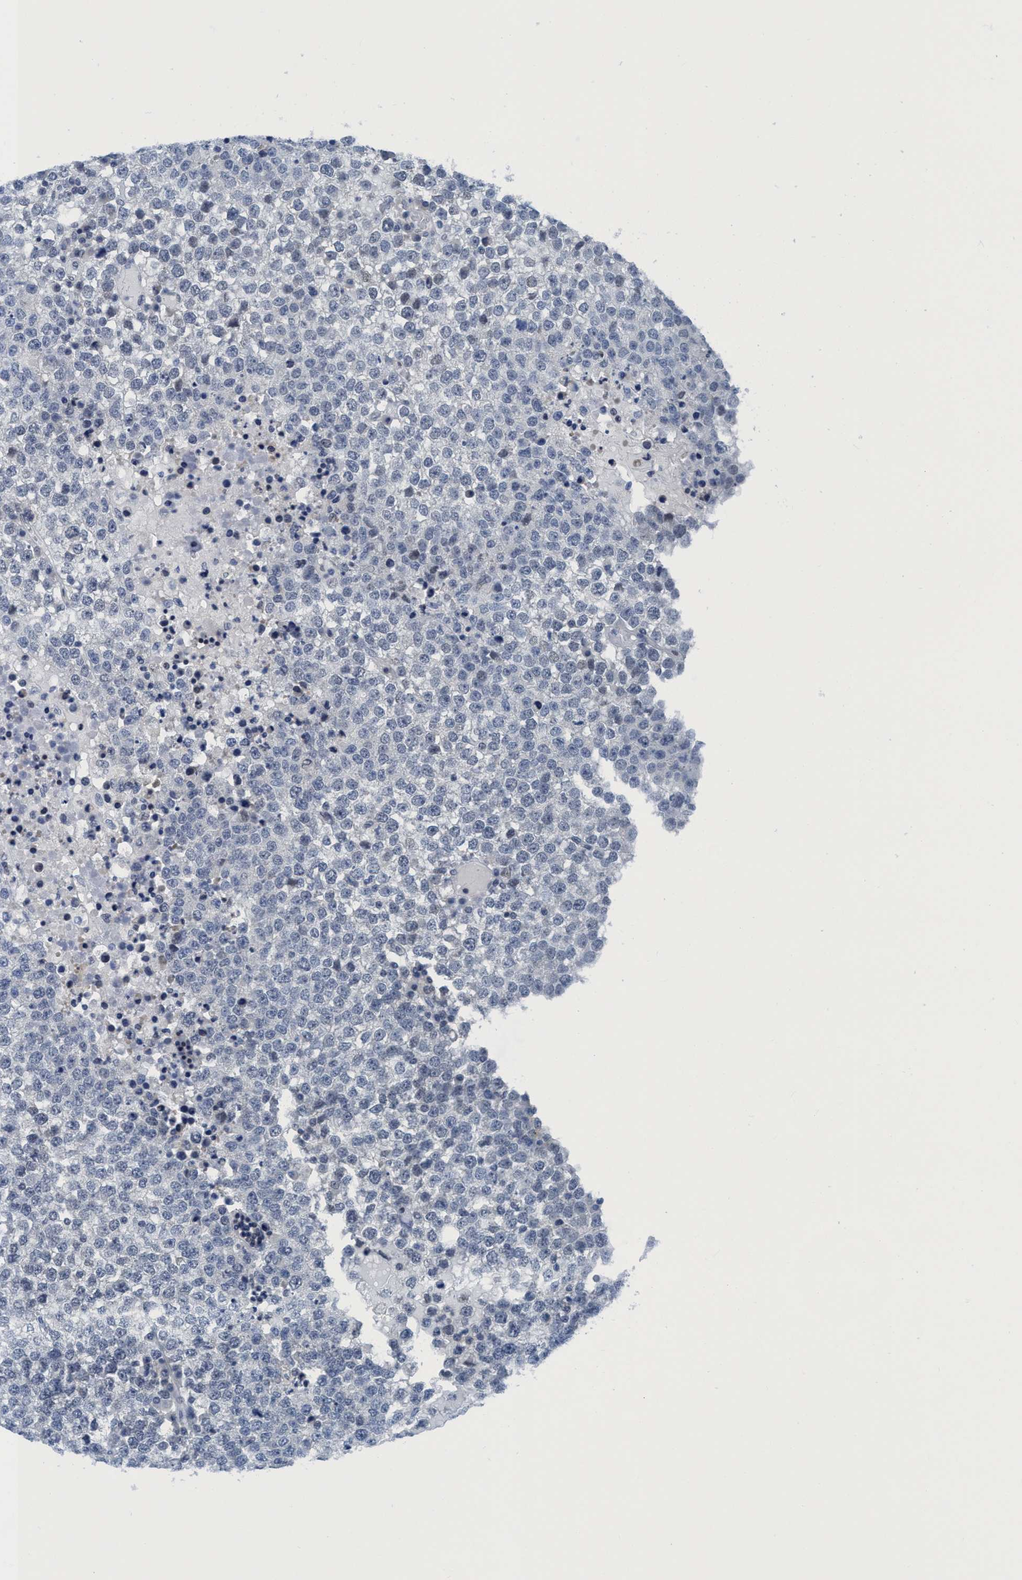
{"staining": {"intensity": "negative", "quantity": "none", "location": "none"}, "tissue": "testis cancer", "cell_type": "Tumor cells", "image_type": "cancer", "snomed": [{"axis": "morphology", "description": "Seminoma, NOS"}, {"axis": "topography", "description": "Testis"}], "caption": "Histopathology image shows no protein expression in tumor cells of testis seminoma tissue.", "gene": "DNAI1", "patient": {"sex": "male", "age": 65}}